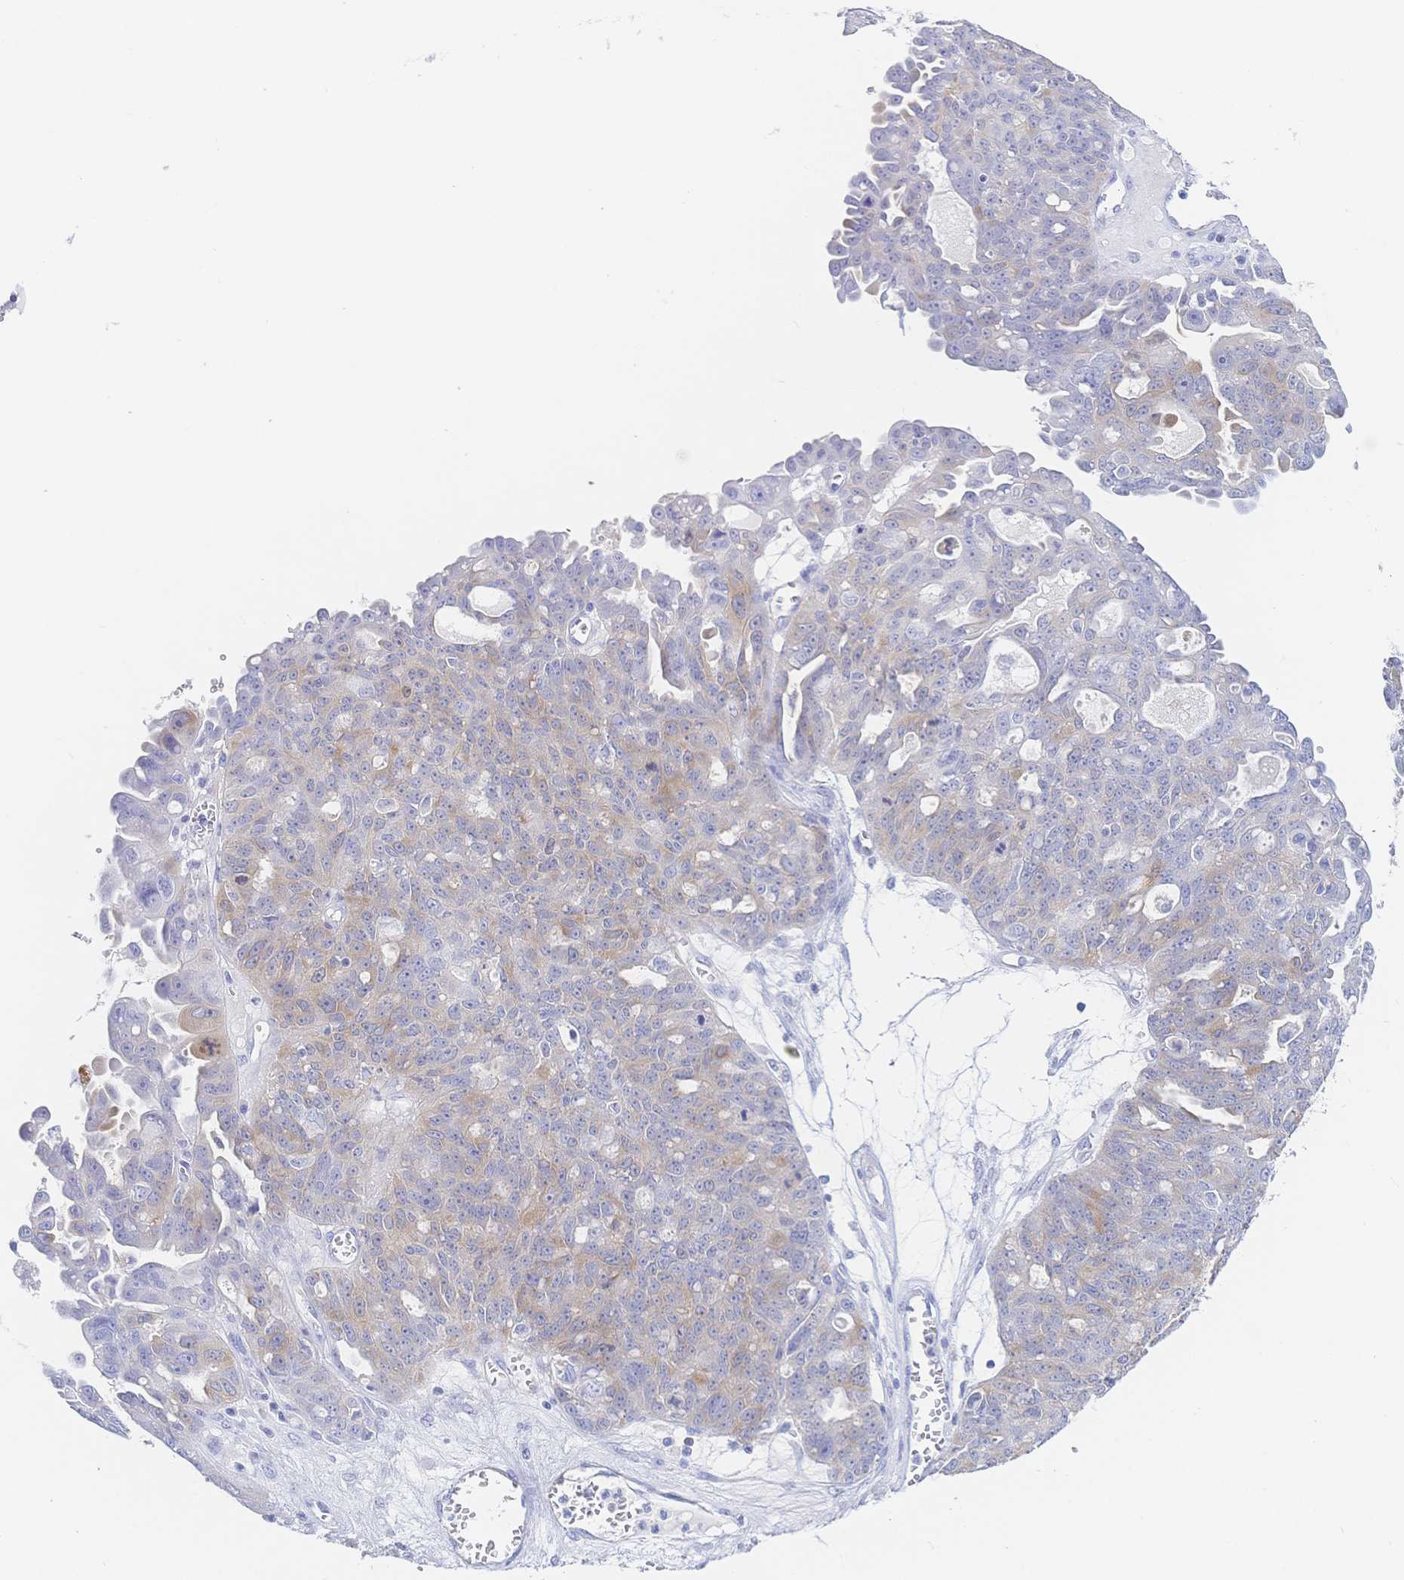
{"staining": {"intensity": "weak", "quantity": "25%-75%", "location": "cytoplasmic/membranous"}, "tissue": "ovarian cancer", "cell_type": "Tumor cells", "image_type": "cancer", "snomed": [{"axis": "morphology", "description": "Carcinoma, endometroid"}, {"axis": "topography", "description": "Ovary"}], "caption": "The photomicrograph shows staining of ovarian cancer, revealing weak cytoplasmic/membranous protein positivity (brown color) within tumor cells.", "gene": "RRM1", "patient": {"sex": "female", "age": 70}}